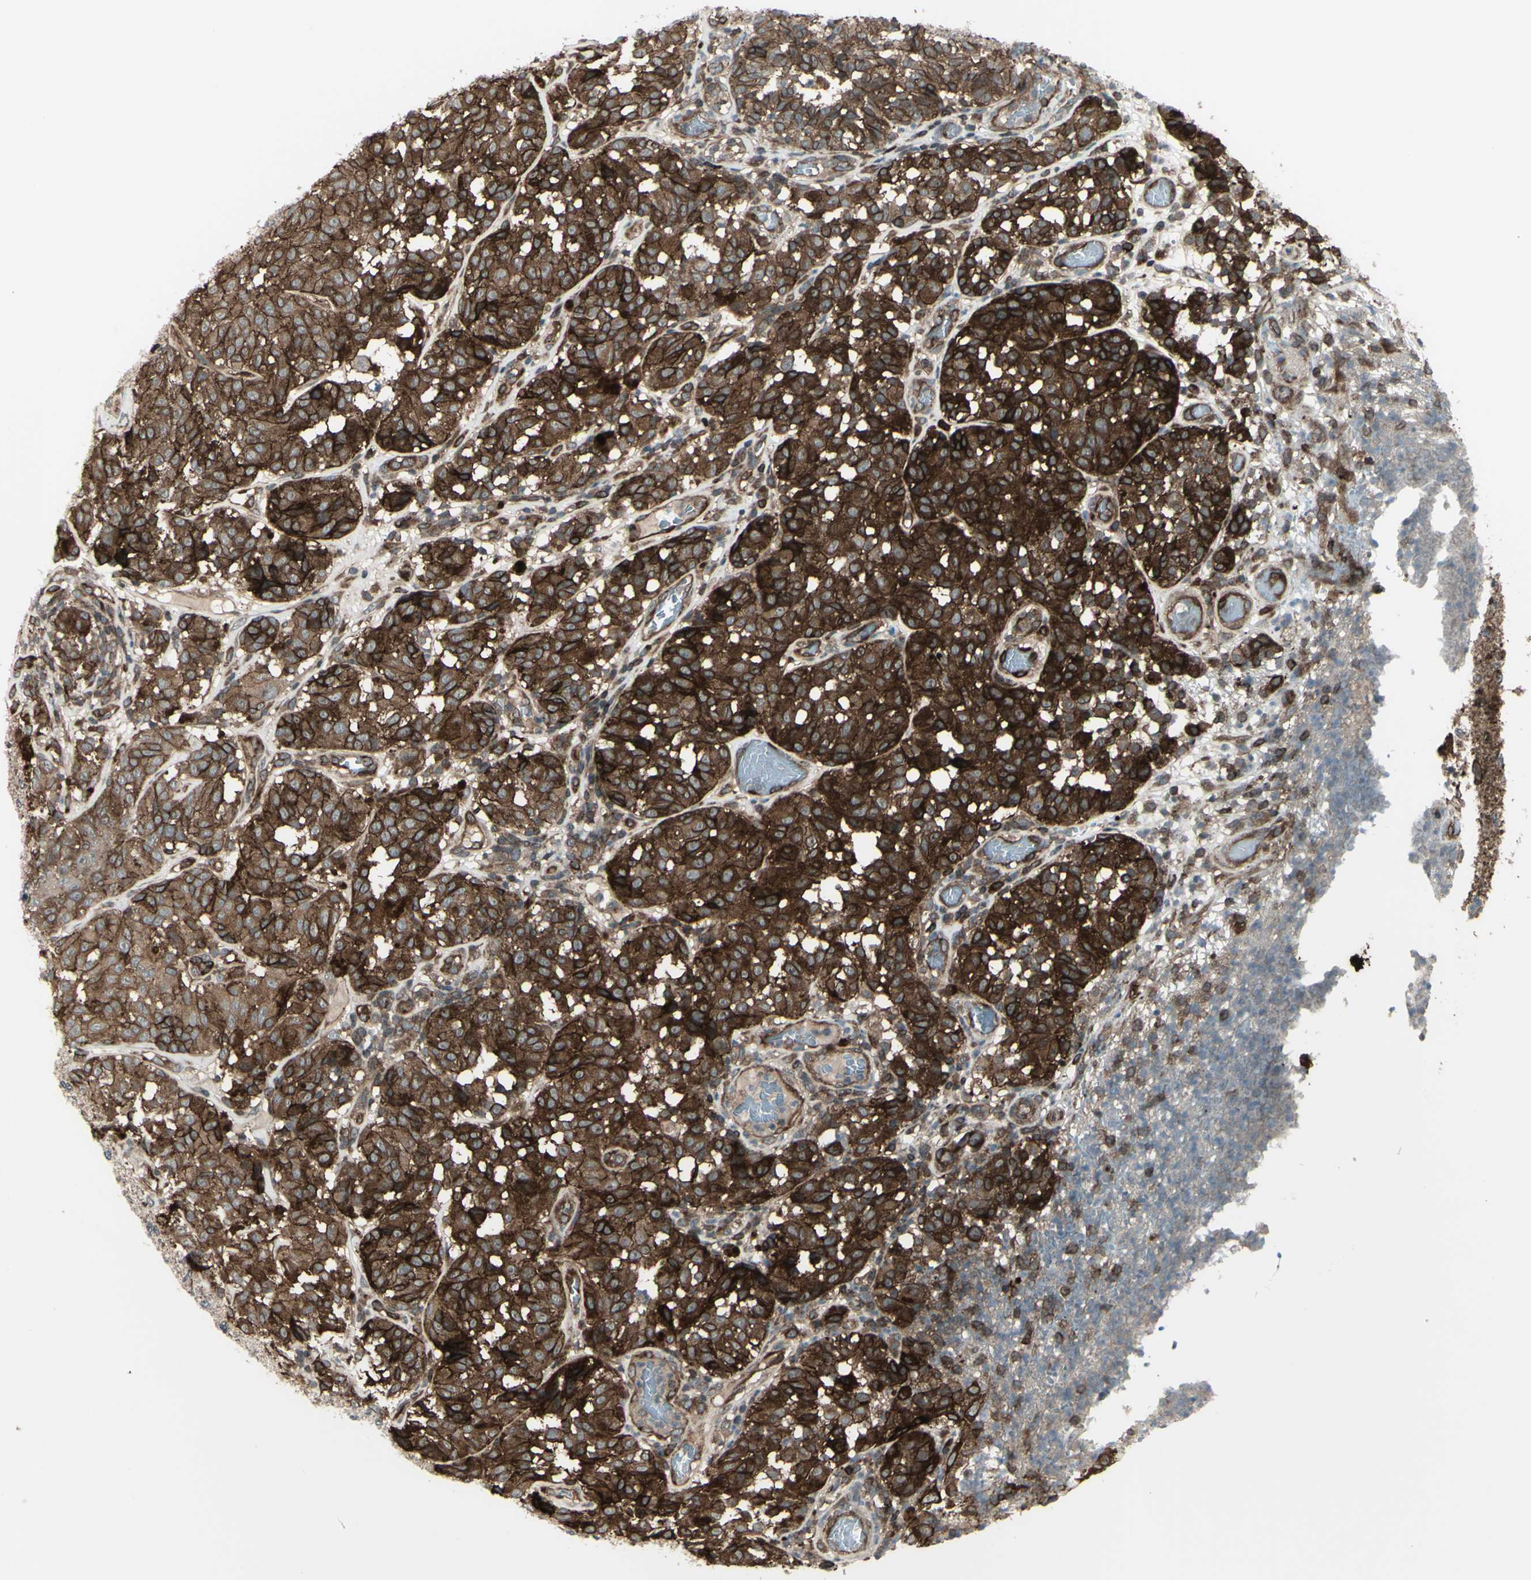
{"staining": {"intensity": "strong", "quantity": ">75%", "location": "cytoplasmic/membranous"}, "tissue": "melanoma", "cell_type": "Tumor cells", "image_type": "cancer", "snomed": [{"axis": "morphology", "description": "Malignant melanoma, NOS"}, {"axis": "topography", "description": "Skin"}], "caption": "DAB (3,3'-diaminobenzidine) immunohistochemical staining of malignant melanoma reveals strong cytoplasmic/membranous protein positivity in about >75% of tumor cells. (Brightfield microscopy of DAB IHC at high magnification).", "gene": "FXYD5", "patient": {"sex": "female", "age": 46}}